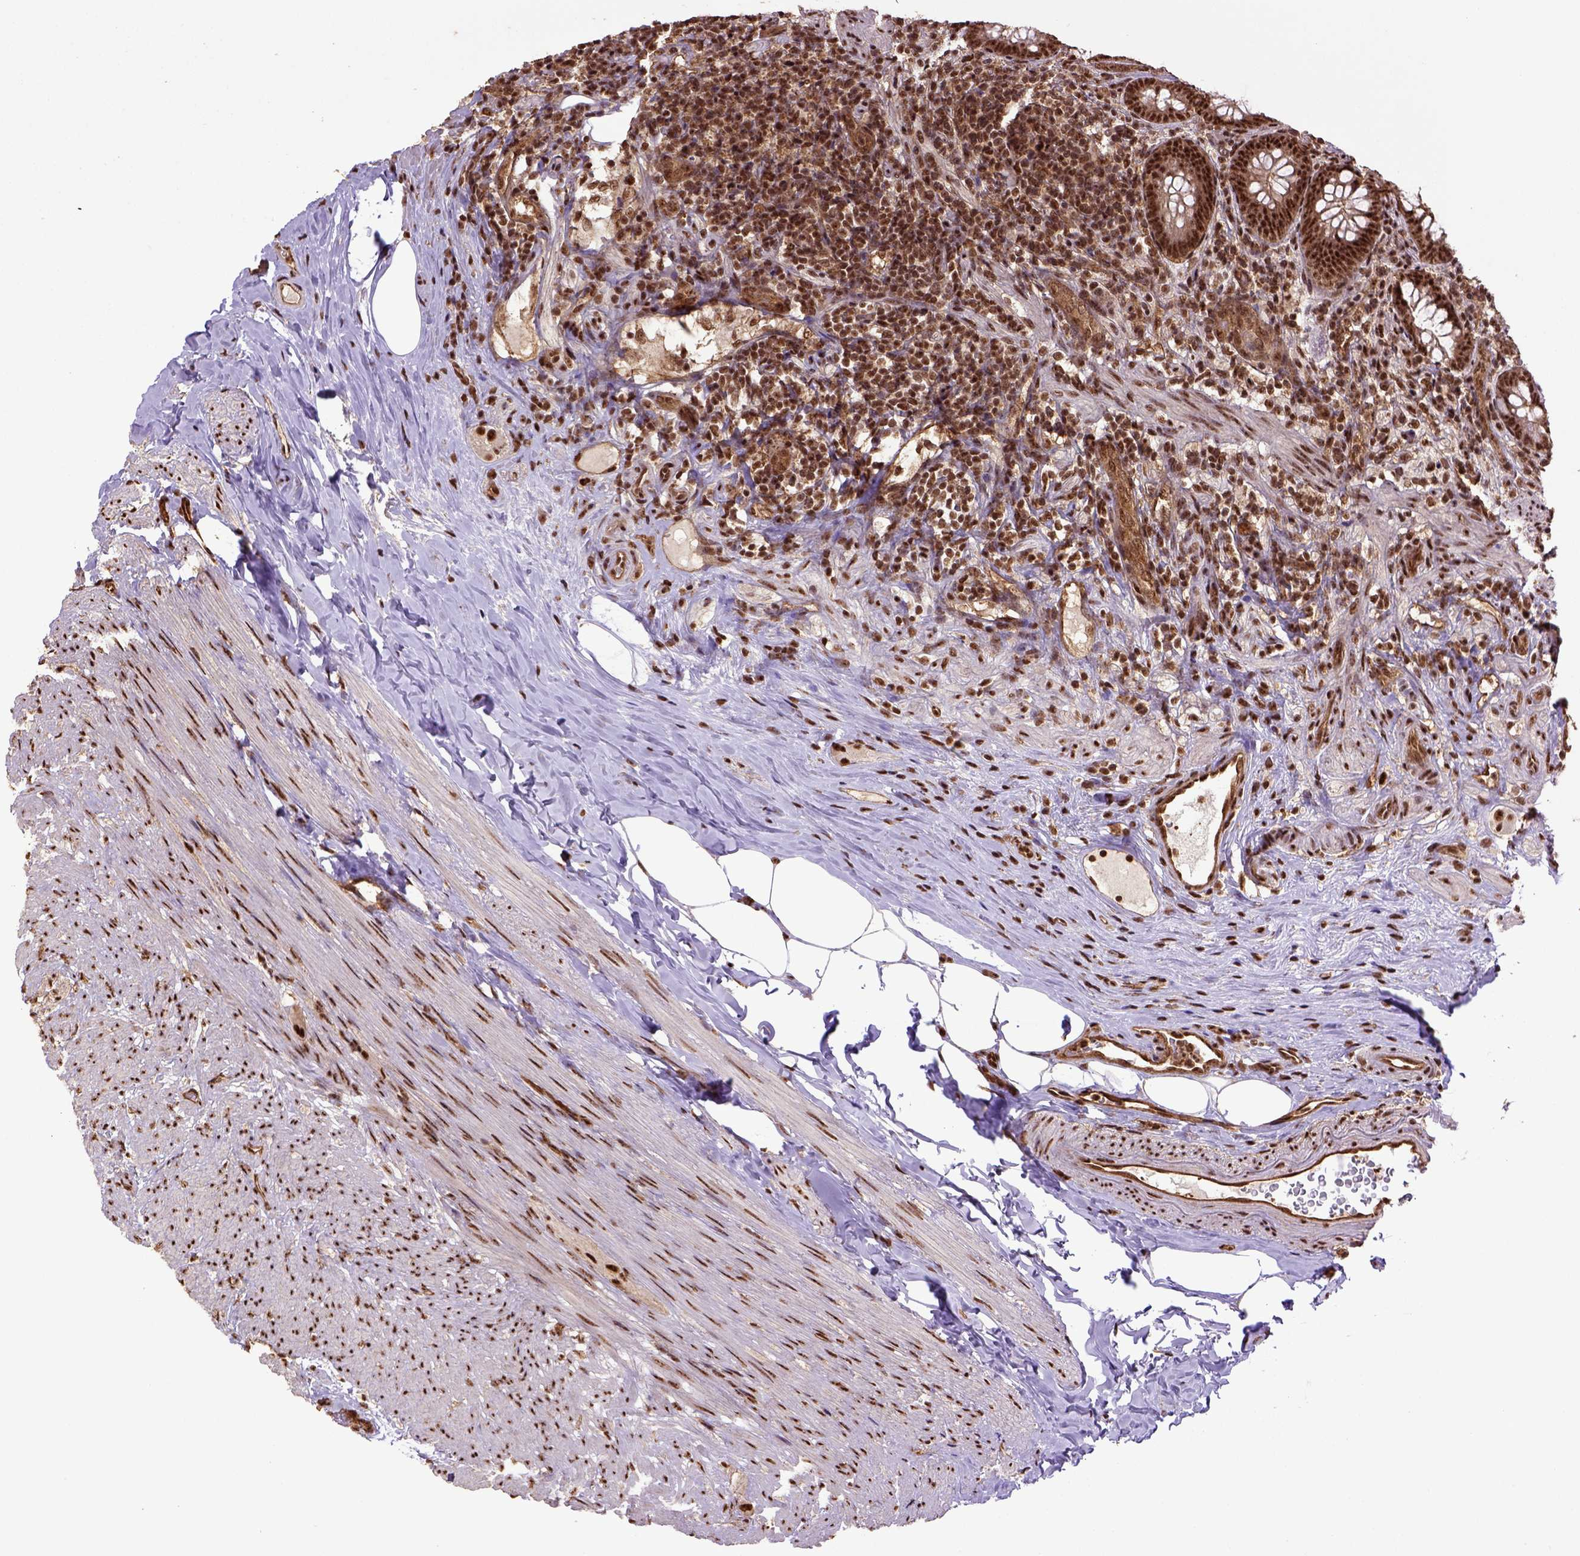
{"staining": {"intensity": "strong", "quantity": ">75%", "location": "nuclear"}, "tissue": "appendix", "cell_type": "Glandular cells", "image_type": "normal", "snomed": [{"axis": "morphology", "description": "Normal tissue, NOS"}, {"axis": "topography", "description": "Appendix"}], "caption": "Normal appendix was stained to show a protein in brown. There is high levels of strong nuclear positivity in about >75% of glandular cells. Immunohistochemistry (ihc) stains the protein in brown and the nuclei are stained blue.", "gene": "PPIG", "patient": {"sex": "male", "age": 47}}